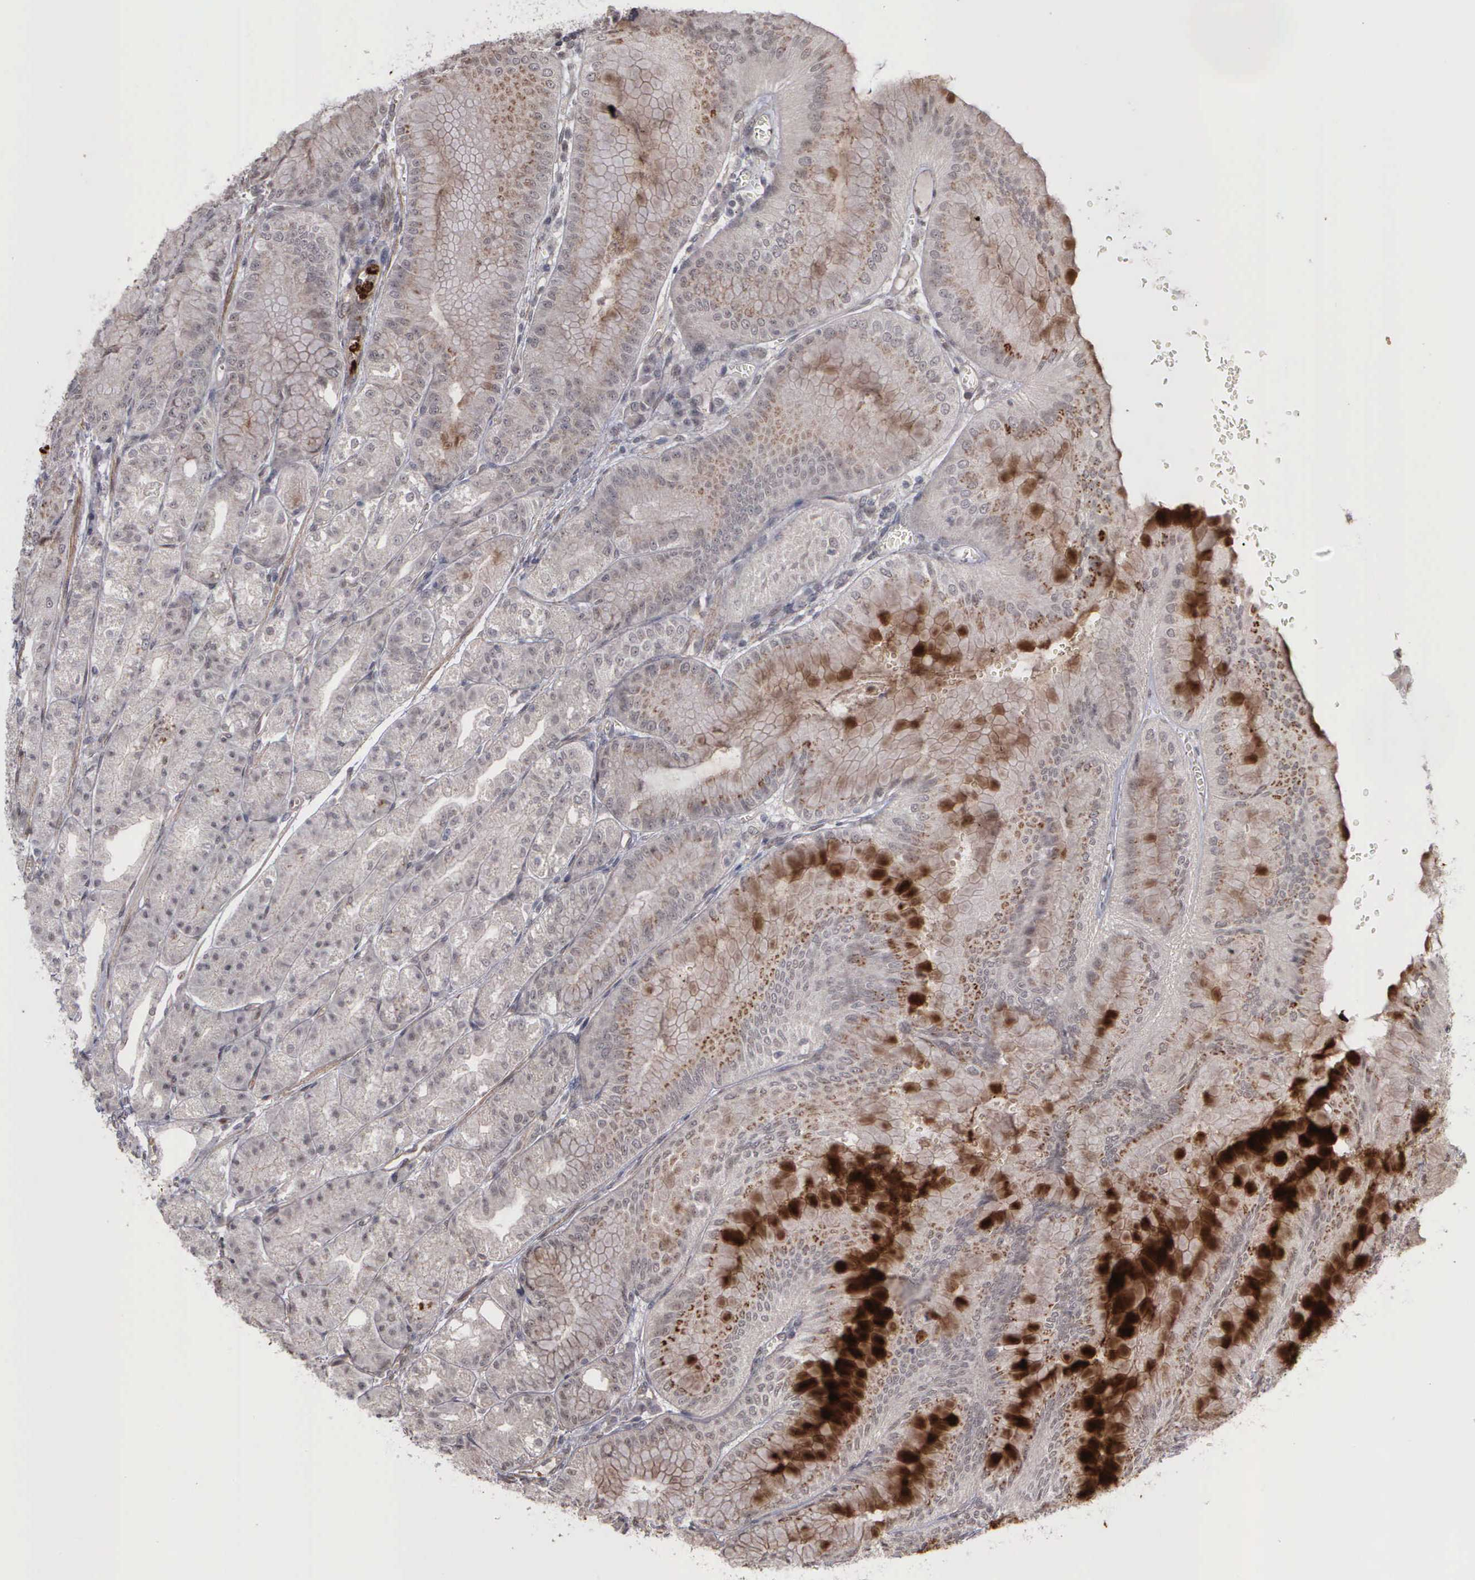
{"staining": {"intensity": "moderate", "quantity": "25%-75%", "location": "cytoplasmic/membranous"}, "tissue": "stomach", "cell_type": "Glandular cells", "image_type": "normal", "snomed": [{"axis": "morphology", "description": "Normal tissue, NOS"}, {"axis": "topography", "description": "Stomach, lower"}], "caption": "About 25%-75% of glandular cells in benign stomach exhibit moderate cytoplasmic/membranous protein positivity as visualized by brown immunohistochemical staining.", "gene": "MMP9", "patient": {"sex": "male", "age": 71}}